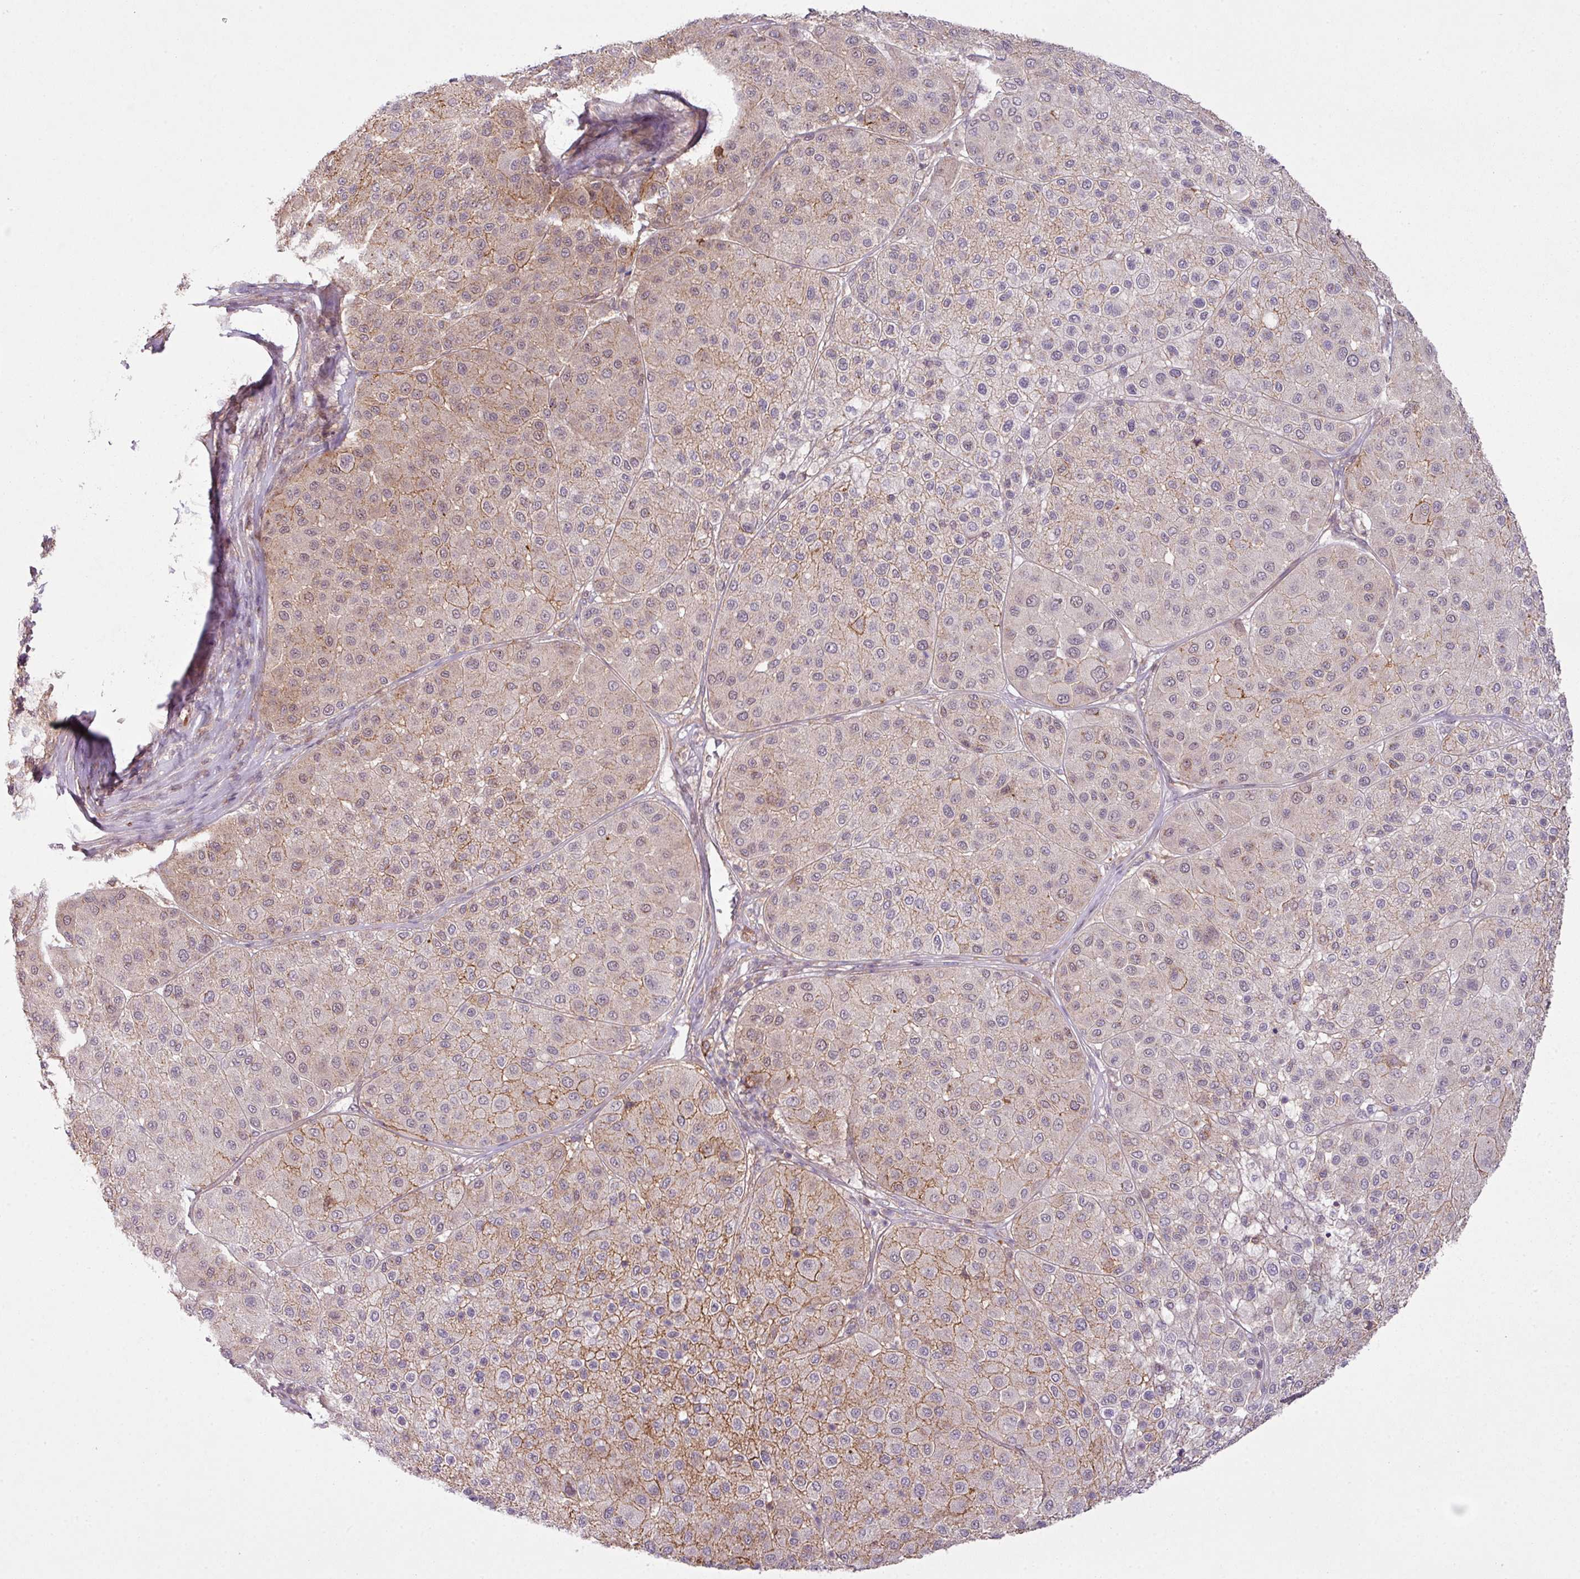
{"staining": {"intensity": "weak", "quantity": "<25%", "location": "cytoplasmic/membranous"}, "tissue": "melanoma", "cell_type": "Tumor cells", "image_type": "cancer", "snomed": [{"axis": "morphology", "description": "Malignant melanoma, Metastatic site"}, {"axis": "topography", "description": "Smooth muscle"}], "caption": "IHC of human melanoma exhibits no expression in tumor cells. (DAB (3,3'-diaminobenzidine) immunohistochemistry (IHC) visualized using brightfield microscopy, high magnification).", "gene": "ZC2HC1C", "patient": {"sex": "male", "age": 41}}